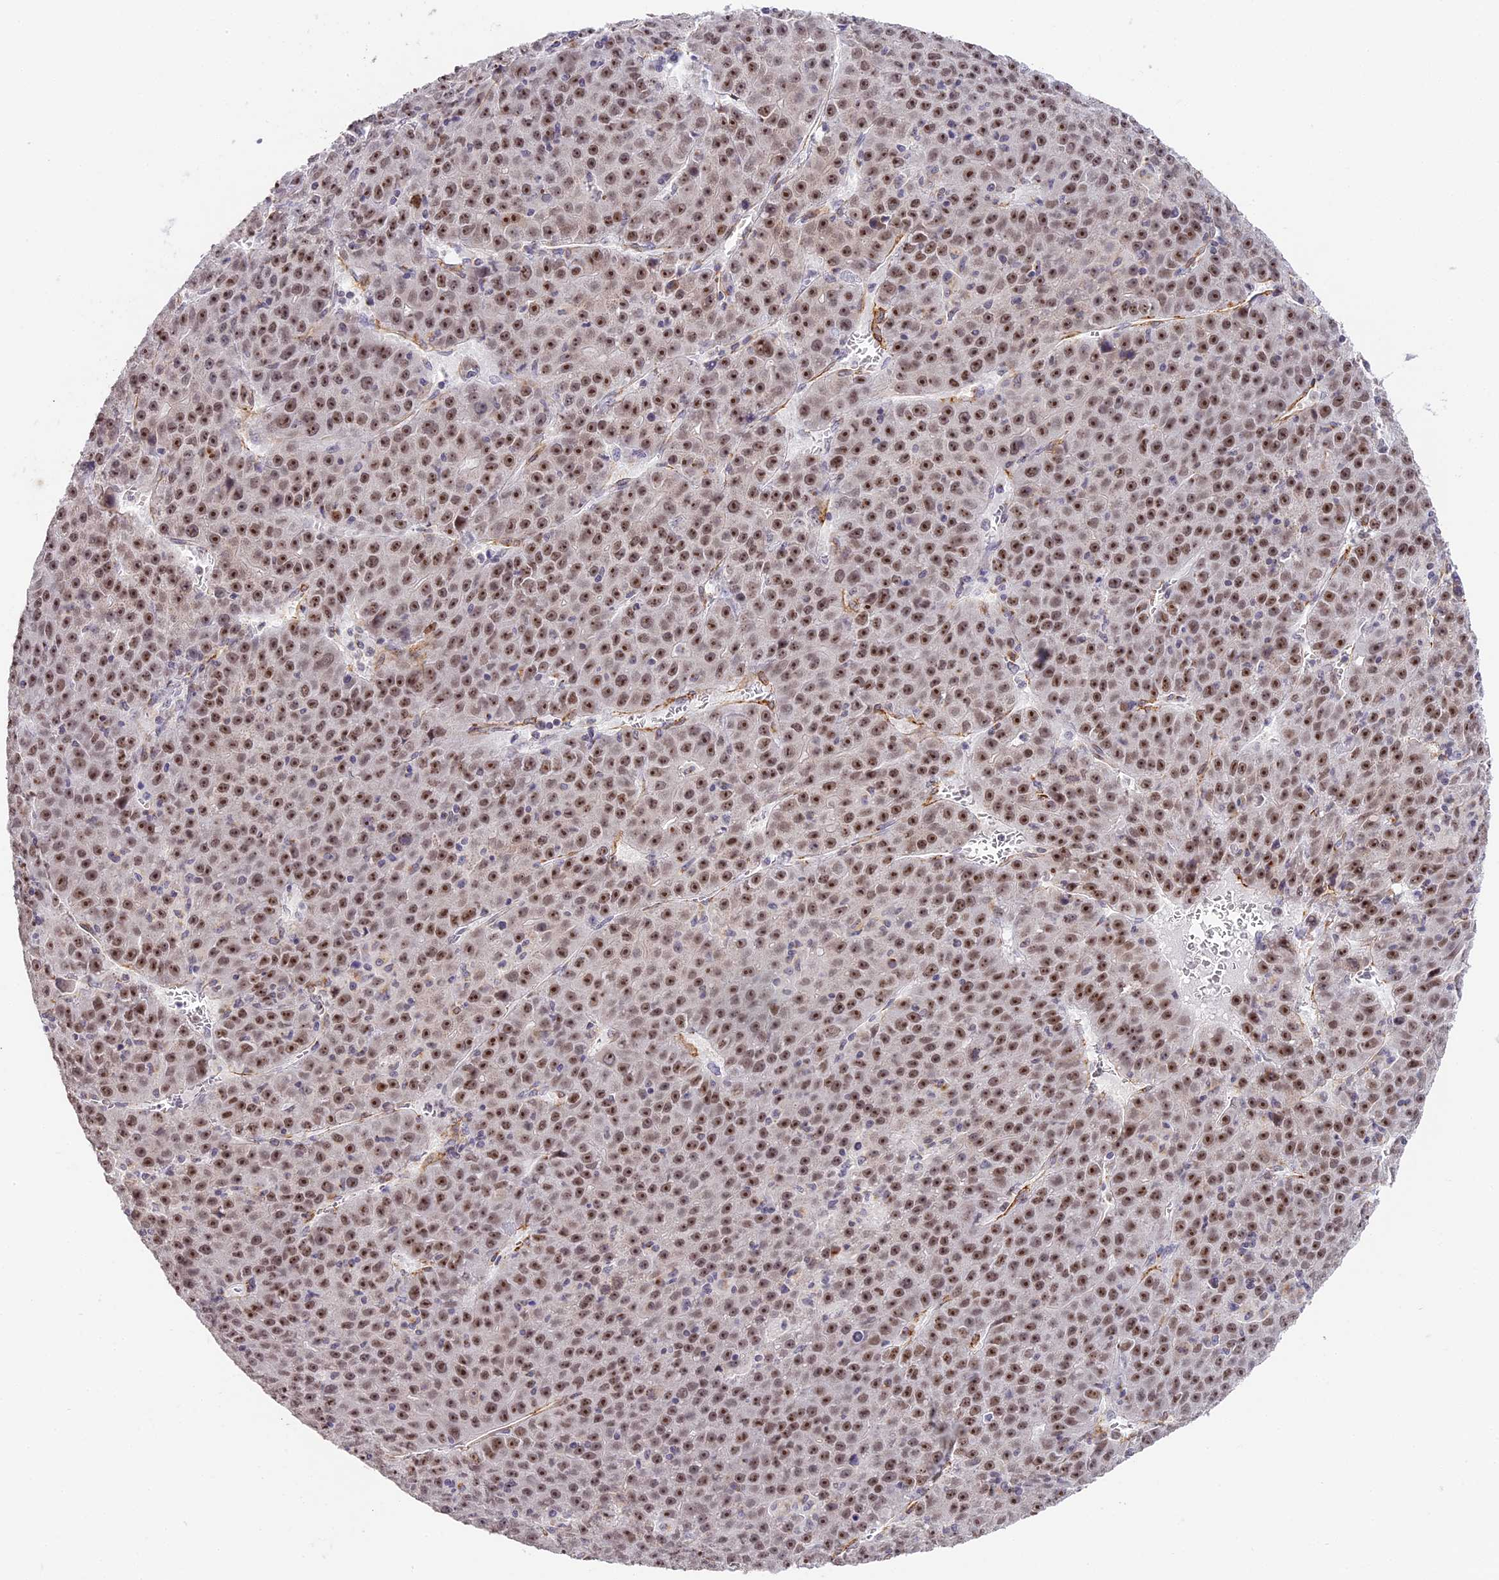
{"staining": {"intensity": "strong", "quantity": ">75%", "location": "nuclear"}, "tissue": "liver cancer", "cell_type": "Tumor cells", "image_type": "cancer", "snomed": [{"axis": "morphology", "description": "Carcinoma, Hepatocellular, NOS"}, {"axis": "topography", "description": "Liver"}], "caption": "DAB immunohistochemical staining of human hepatocellular carcinoma (liver) reveals strong nuclear protein expression in about >75% of tumor cells.", "gene": "HEATR5B", "patient": {"sex": "female", "age": 53}}